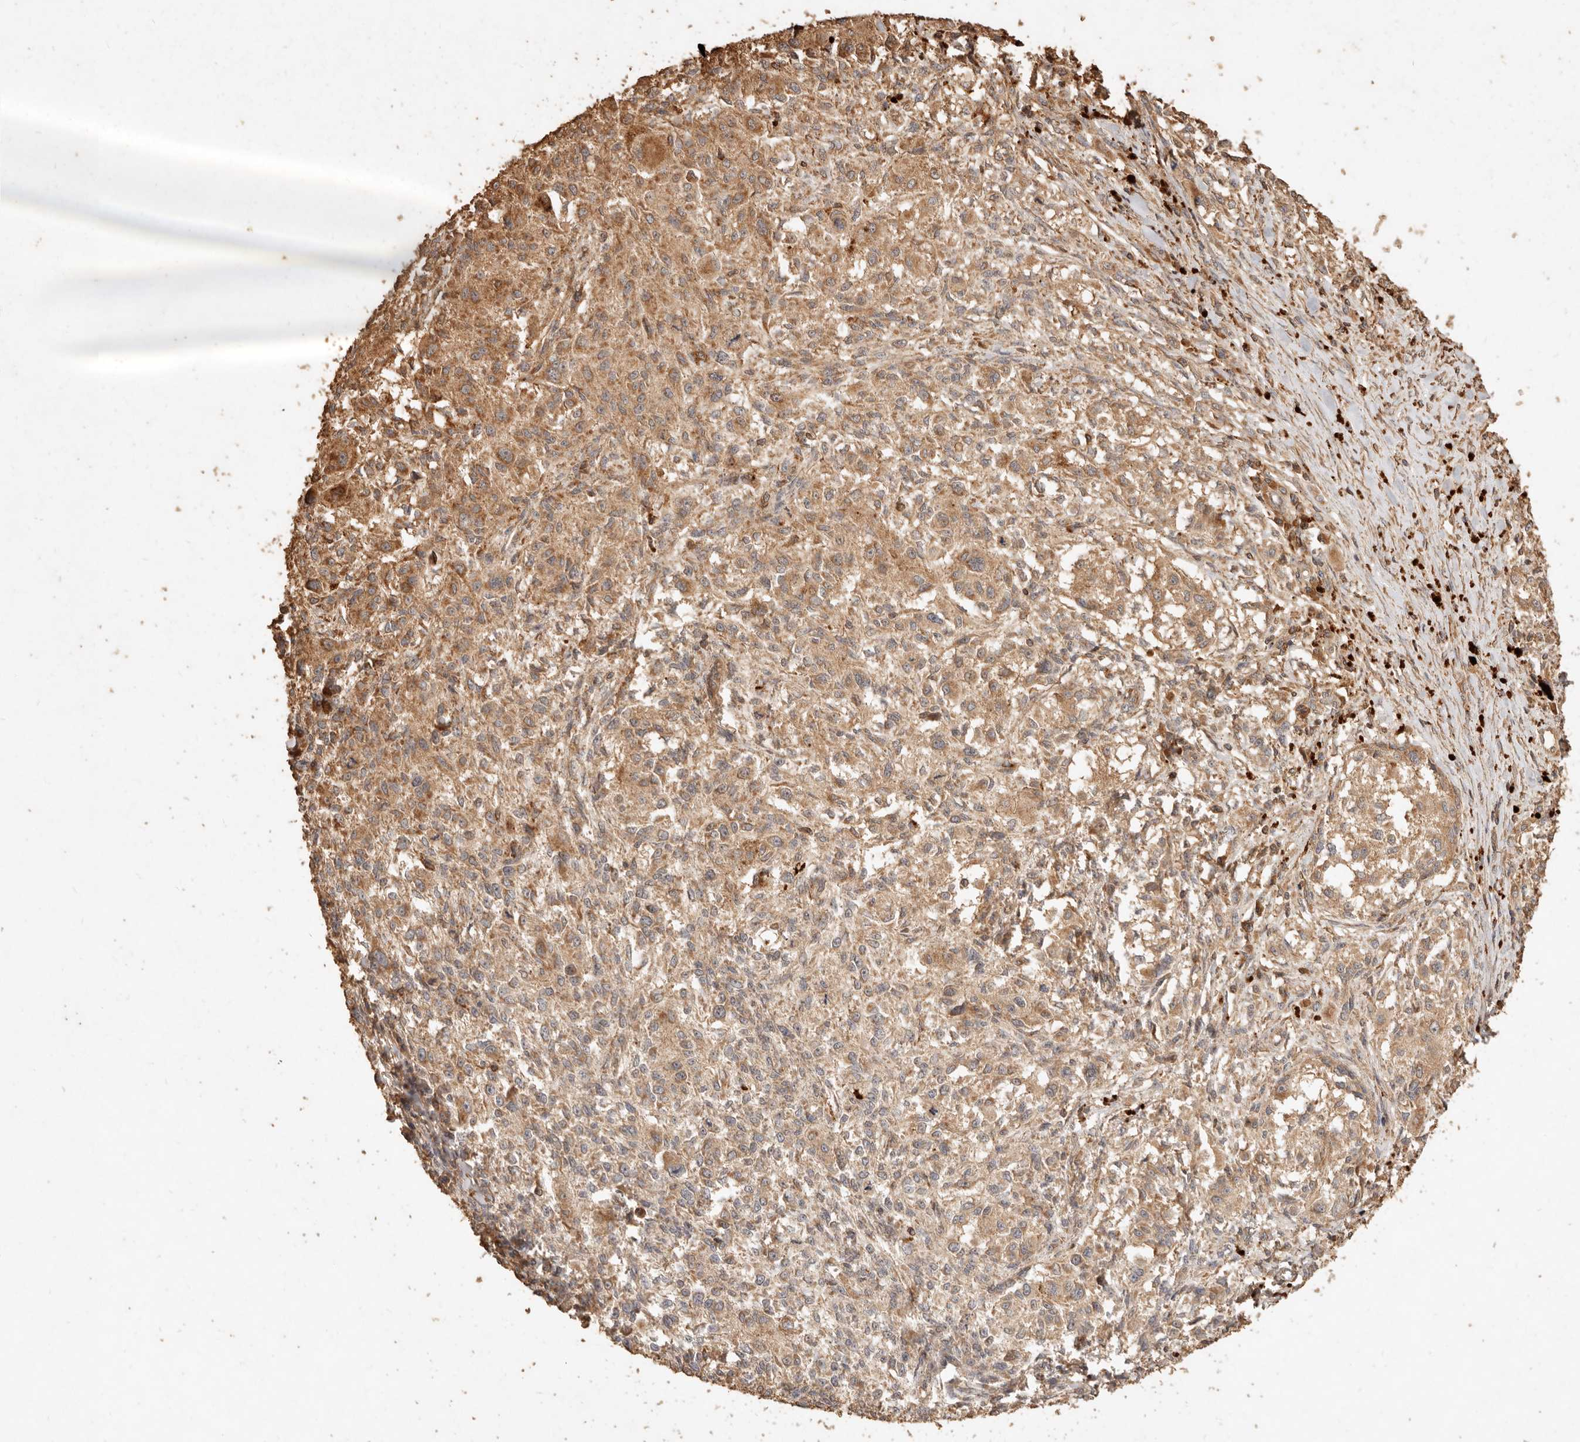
{"staining": {"intensity": "moderate", "quantity": ">75%", "location": "cytoplasmic/membranous"}, "tissue": "melanoma", "cell_type": "Tumor cells", "image_type": "cancer", "snomed": [{"axis": "morphology", "description": "Necrosis, NOS"}, {"axis": "morphology", "description": "Malignant melanoma, NOS"}, {"axis": "topography", "description": "Skin"}], "caption": "IHC histopathology image of melanoma stained for a protein (brown), which exhibits medium levels of moderate cytoplasmic/membranous staining in approximately >75% of tumor cells.", "gene": "FAM180B", "patient": {"sex": "female", "age": 87}}